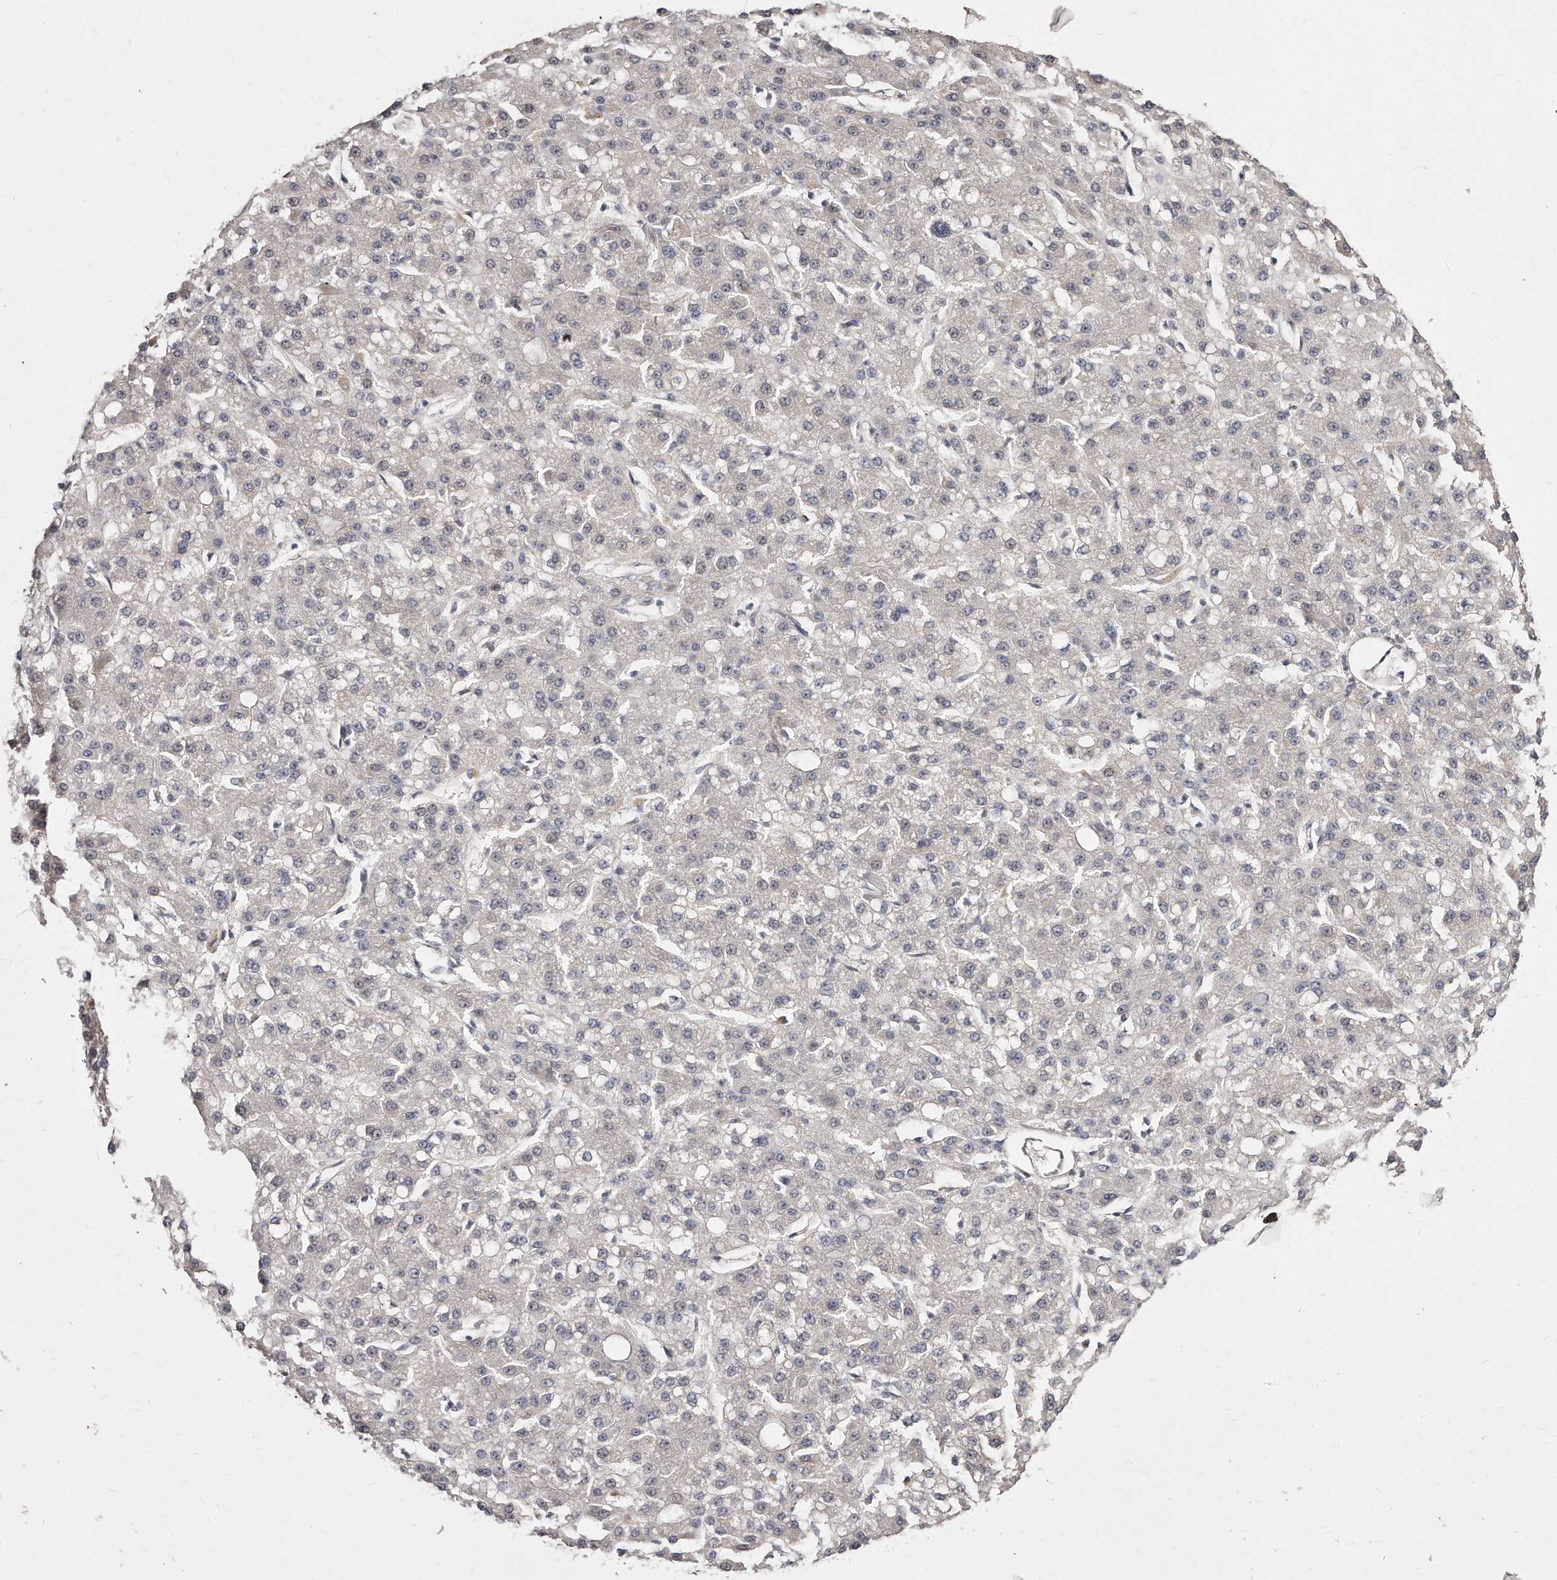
{"staining": {"intensity": "negative", "quantity": "none", "location": "none"}, "tissue": "liver cancer", "cell_type": "Tumor cells", "image_type": "cancer", "snomed": [{"axis": "morphology", "description": "Carcinoma, Hepatocellular, NOS"}, {"axis": "topography", "description": "Liver"}], "caption": "Immunohistochemical staining of hepatocellular carcinoma (liver) displays no significant staining in tumor cells.", "gene": "CASZ1", "patient": {"sex": "male", "age": 67}}